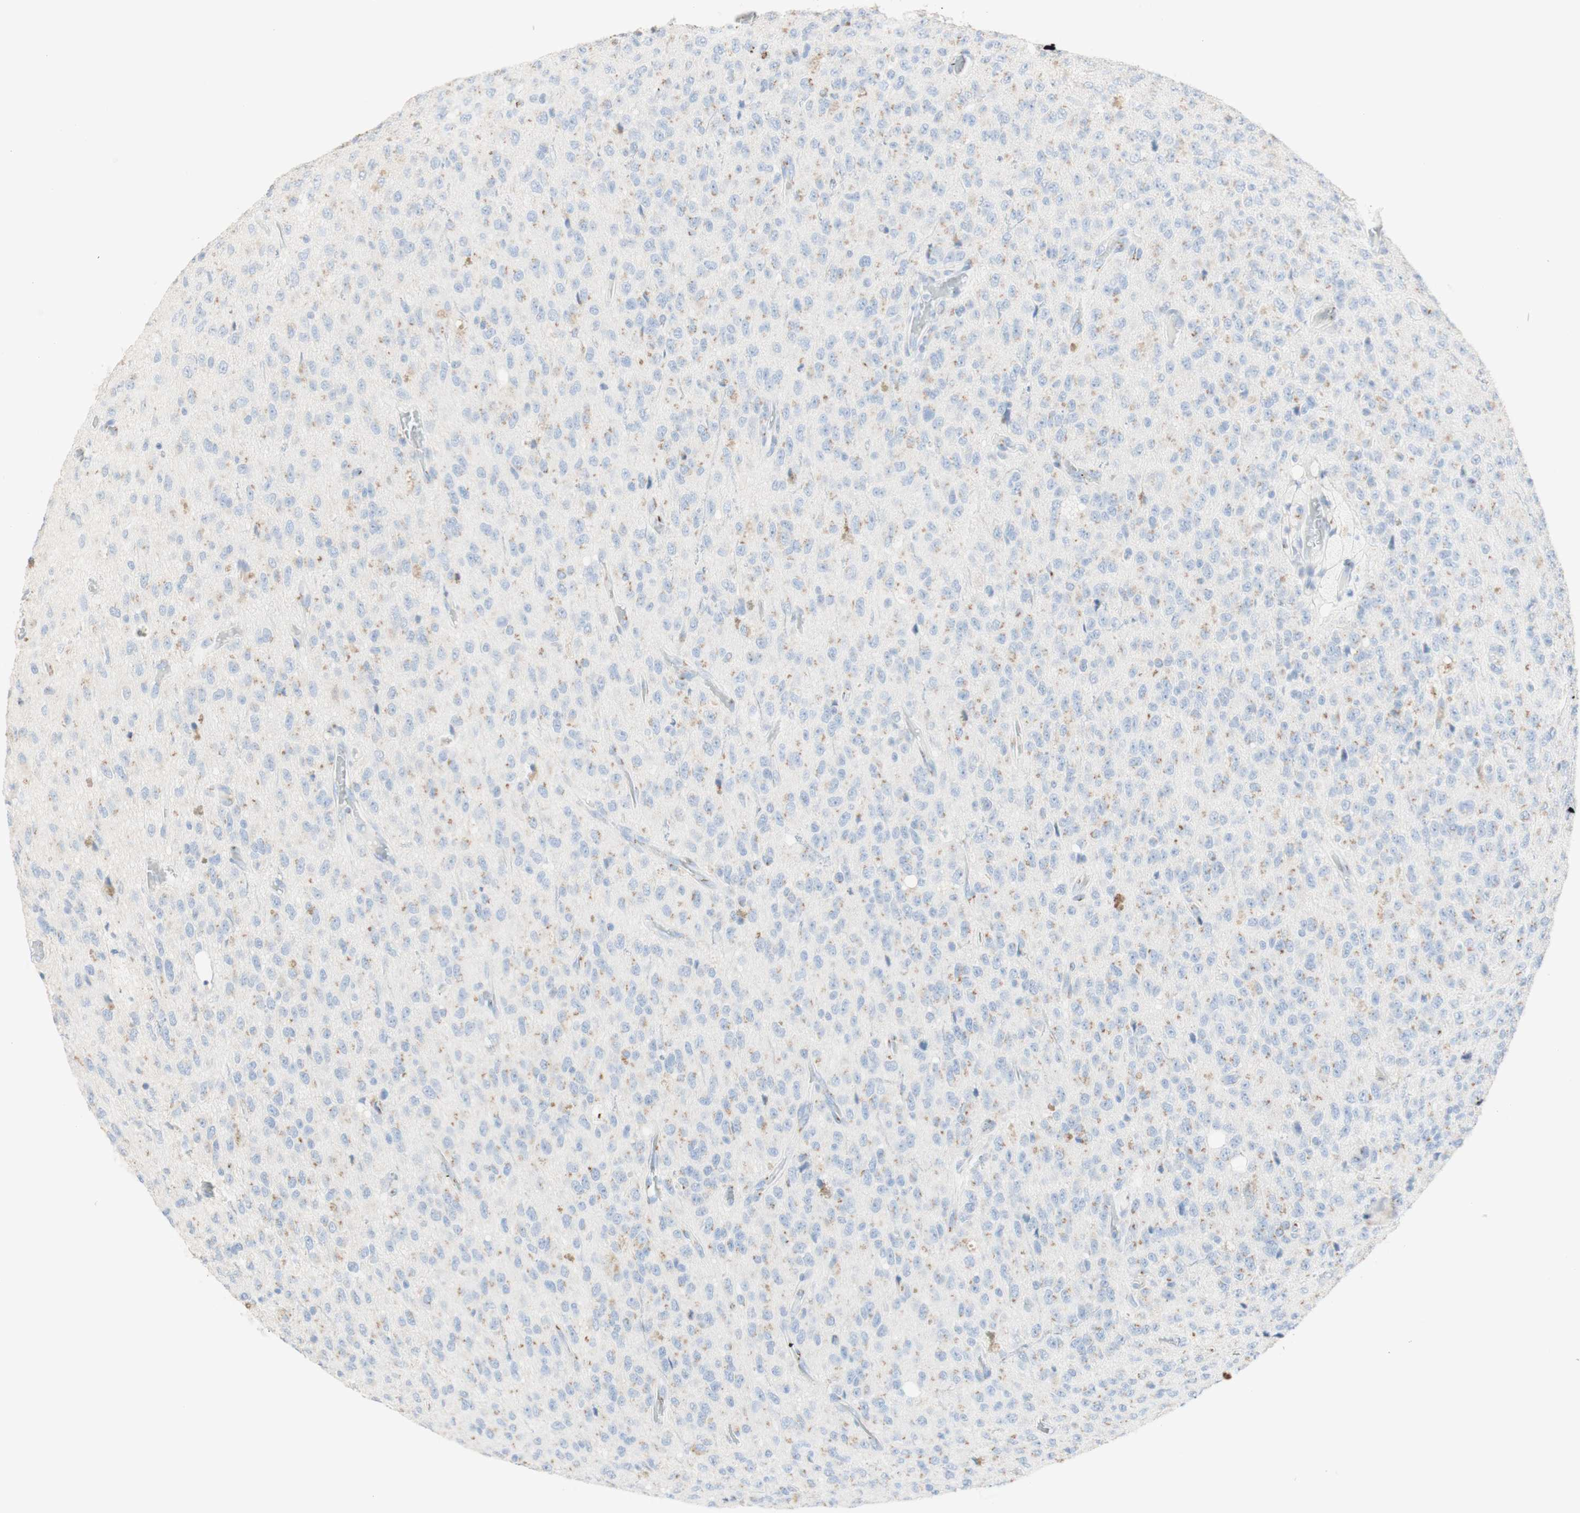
{"staining": {"intensity": "moderate", "quantity": "25%-75%", "location": "cytoplasmic/membranous"}, "tissue": "glioma", "cell_type": "Tumor cells", "image_type": "cancer", "snomed": [{"axis": "morphology", "description": "Glioma, malignant, High grade"}, {"axis": "topography", "description": "pancreas cauda"}], "caption": "Protein expression analysis of human malignant glioma (high-grade) reveals moderate cytoplasmic/membranous expression in approximately 25%-75% of tumor cells. The staining is performed using DAB (3,3'-diaminobenzidine) brown chromogen to label protein expression. The nuclei are counter-stained blue using hematoxylin.", "gene": "MANEA", "patient": {"sex": "male", "age": 60}}